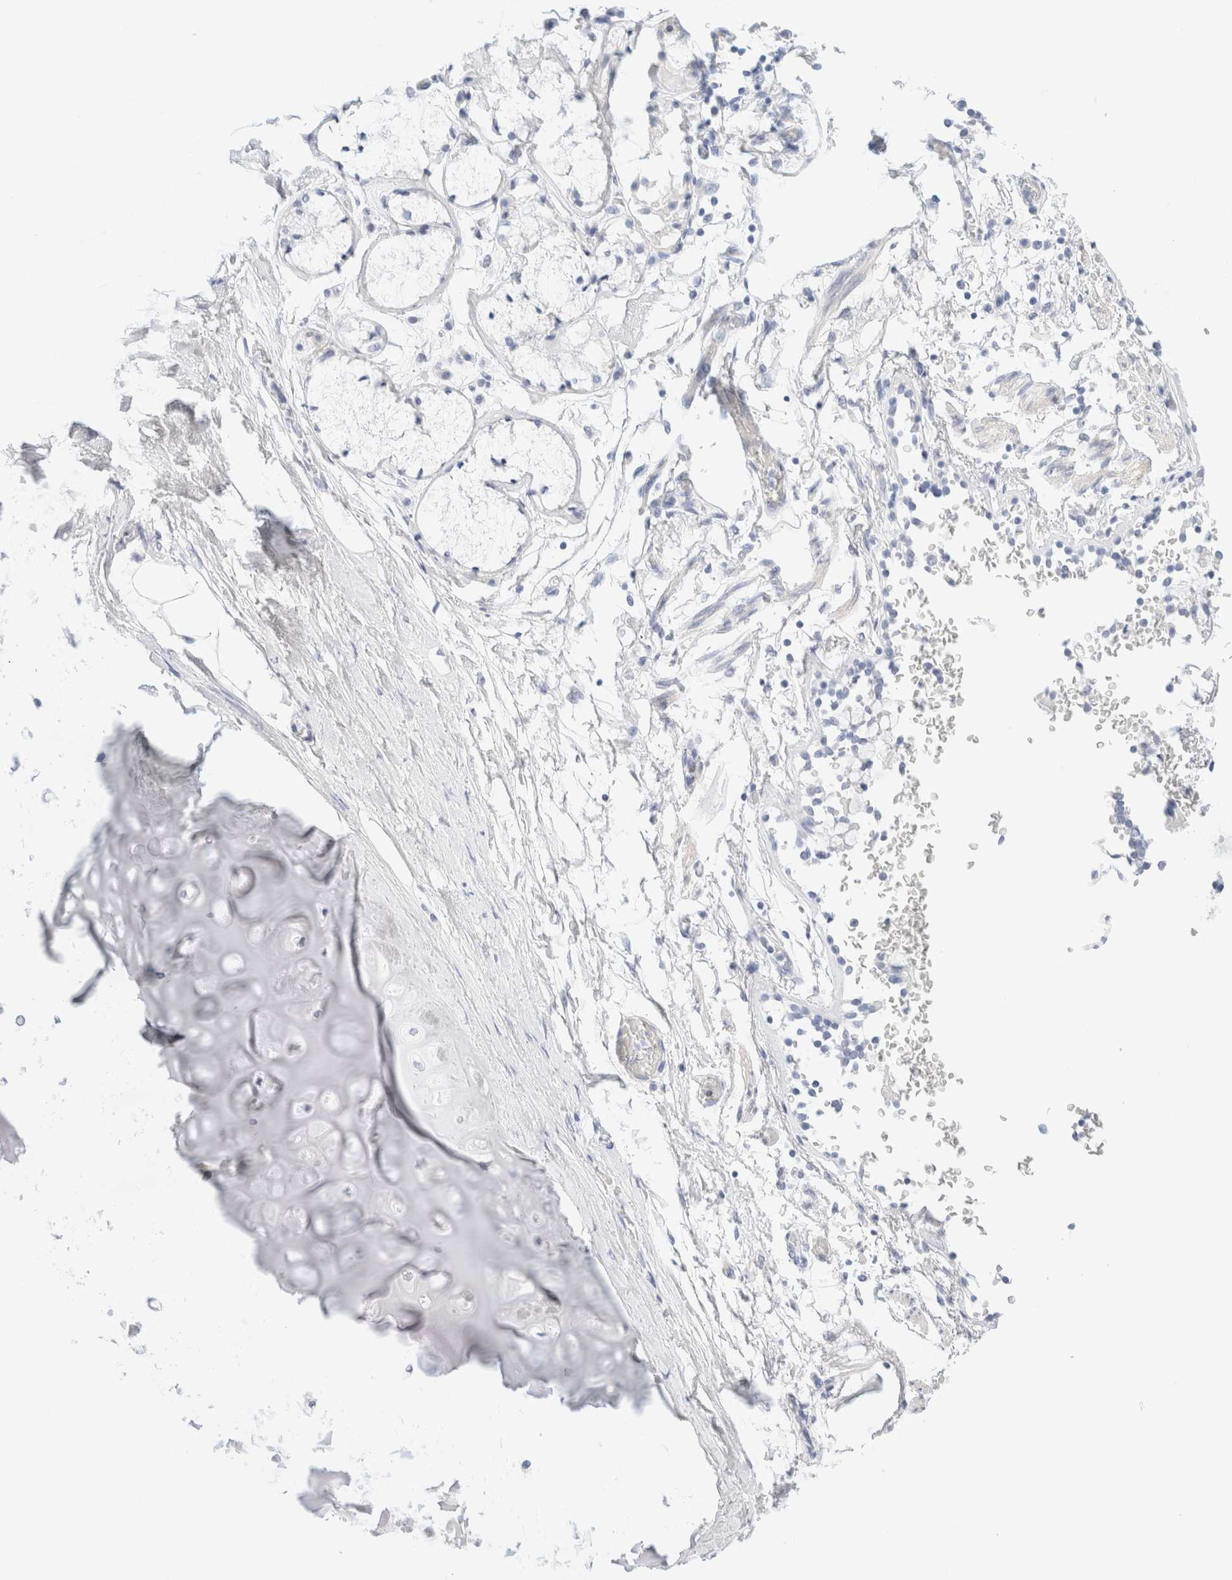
{"staining": {"intensity": "negative", "quantity": "none", "location": "none"}, "tissue": "adipose tissue", "cell_type": "Adipocytes", "image_type": "normal", "snomed": [{"axis": "morphology", "description": "Normal tissue, NOS"}, {"axis": "topography", "description": "Cartilage tissue"}, {"axis": "topography", "description": "Lung"}], "caption": "High power microscopy photomicrograph of an immunohistochemistry (IHC) micrograph of unremarkable adipose tissue, revealing no significant staining in adipocytes. Nuclei are stained in blue.", "gene": "DPYS", "patient": {"sex": "female", "age": 77}}